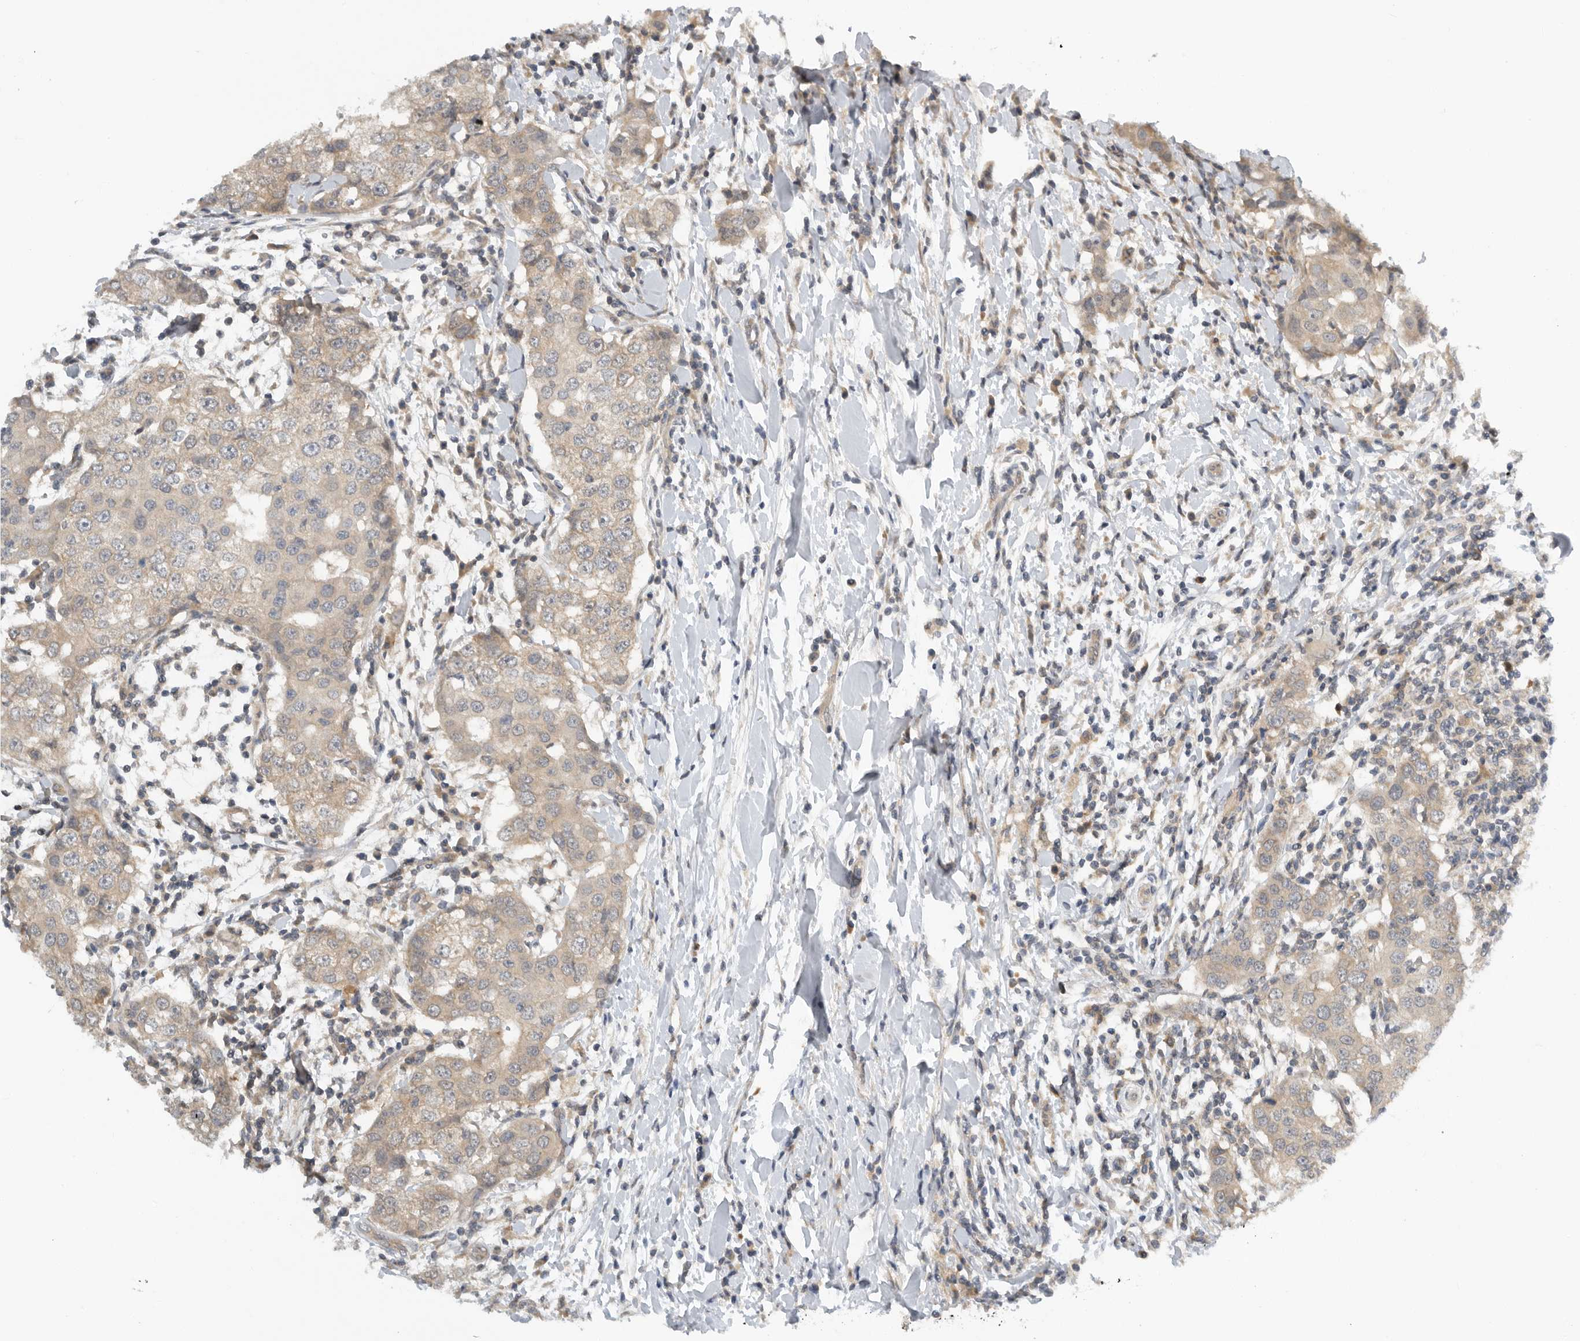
{"staining": {"intensity": "weak", "quantity": ">75%", "location": "cytoplasmic/membranous"}, "tissue": "breast cancer", "cell_type": "Tumor cells", "image_type": "cancer", "snomed": [{"axis": "morphology", "description": "Duct carcinoma"}, {"axis": "topography", "description": "Breast"}], "caption": "Immunohistochemical staining of breast invasive ductal carcinoma exhibits low levels of weak cytoplasmic/membranous staining in about >75% of tumor cells.", "gene": "AASDHPPT", "patient": {"sex": "female", "age": 27}}